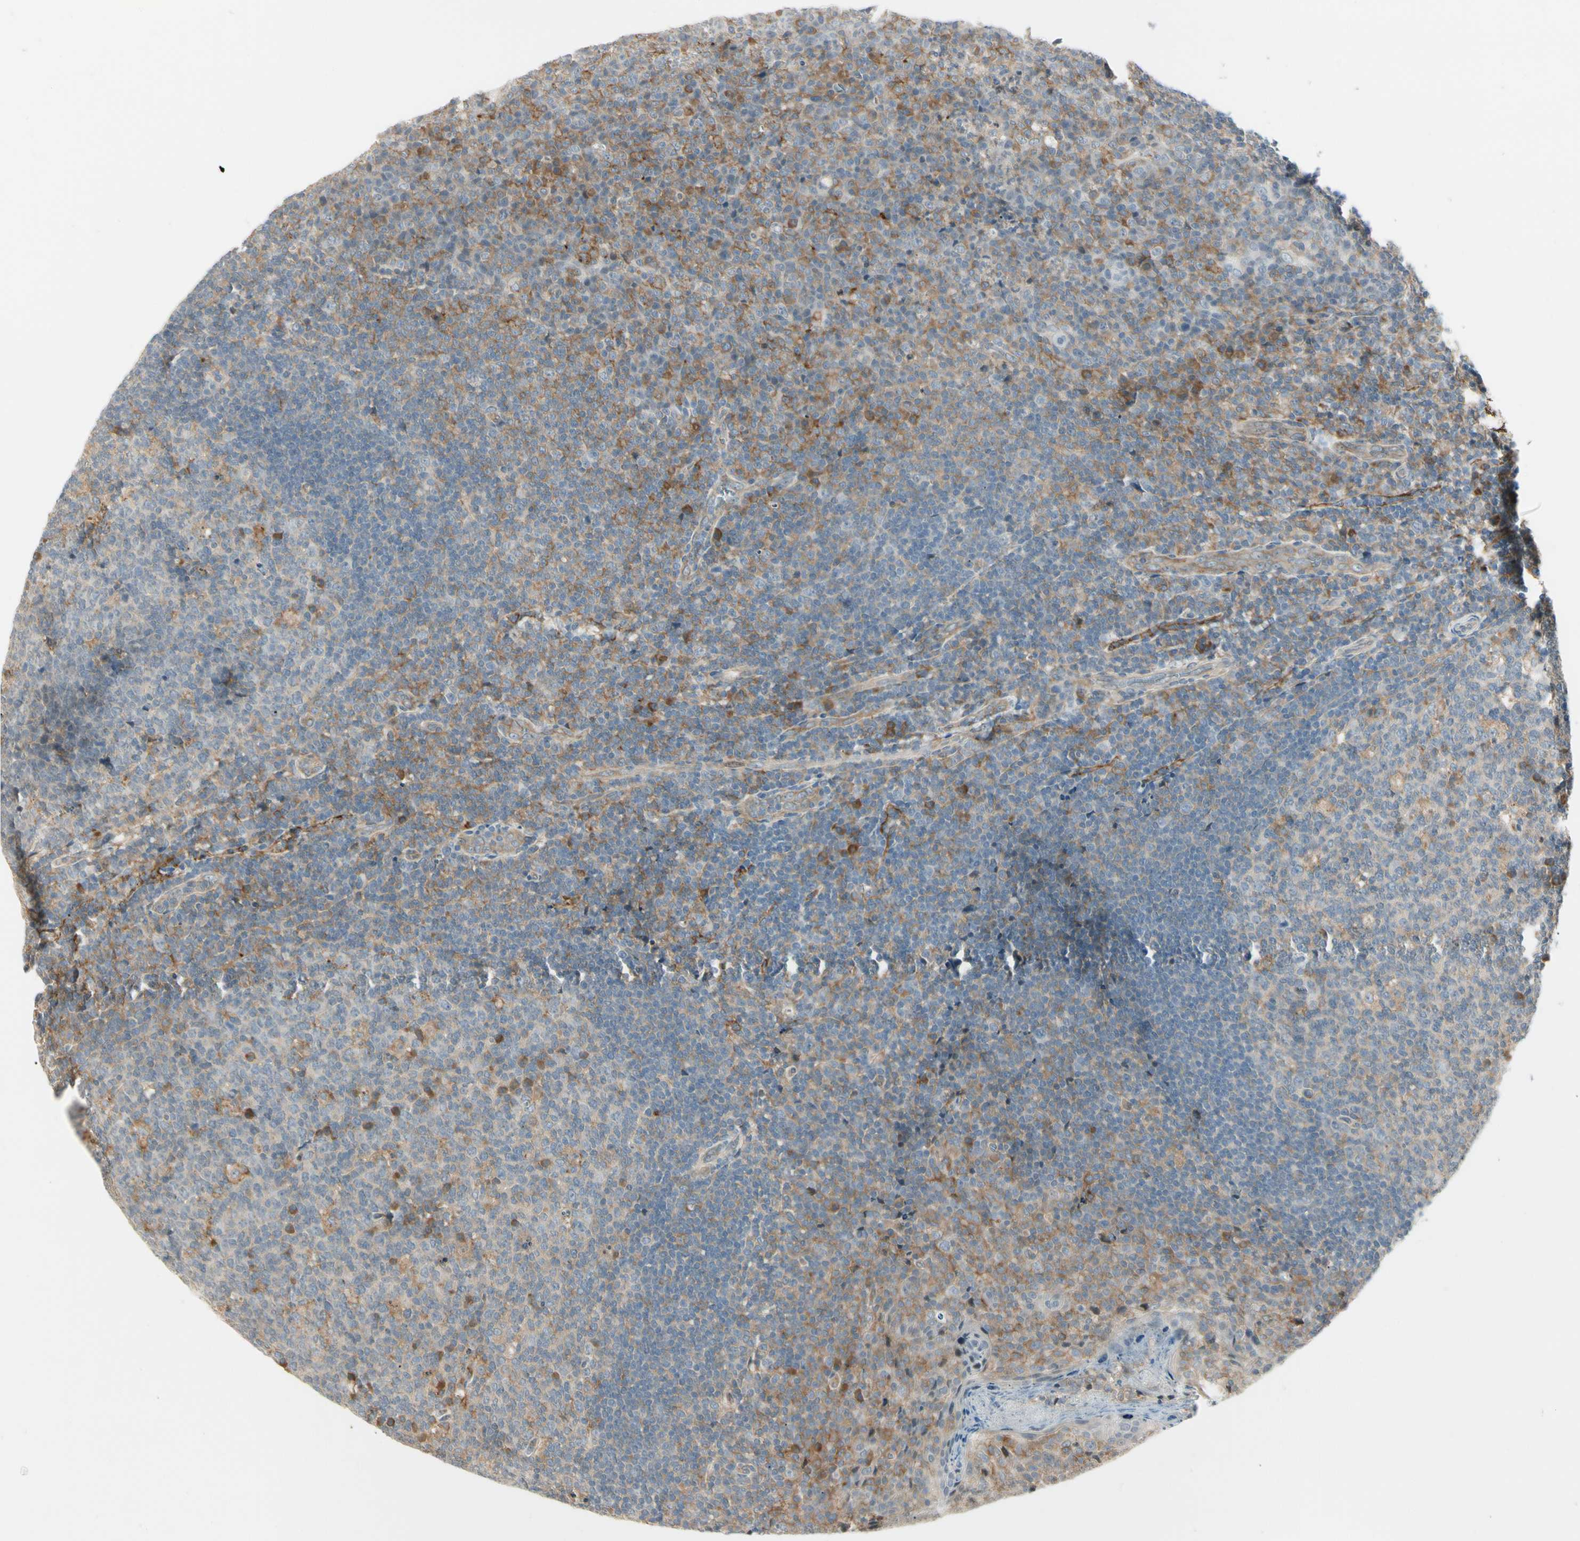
{"staining": {"intensity": "moderate", "quantity": "<25%", "location": "cytoplasmic/membranous"}, "tissue": "tonsil", "cell_type": "Germinal center cells", "image_type": "normal", "snomed": [{"axis": "morphology", "description": "Normal tissue, NOS"}, {"axis": "topography", "description": "Tonsil"}], "caption": "Germinal center cells show low levels of moderate cytoplasmic/membranous positivity in about <25% of cells in benign tonsil.", "gene": "FNDC3B", "patient": {"sex": "male", "age": 17}}